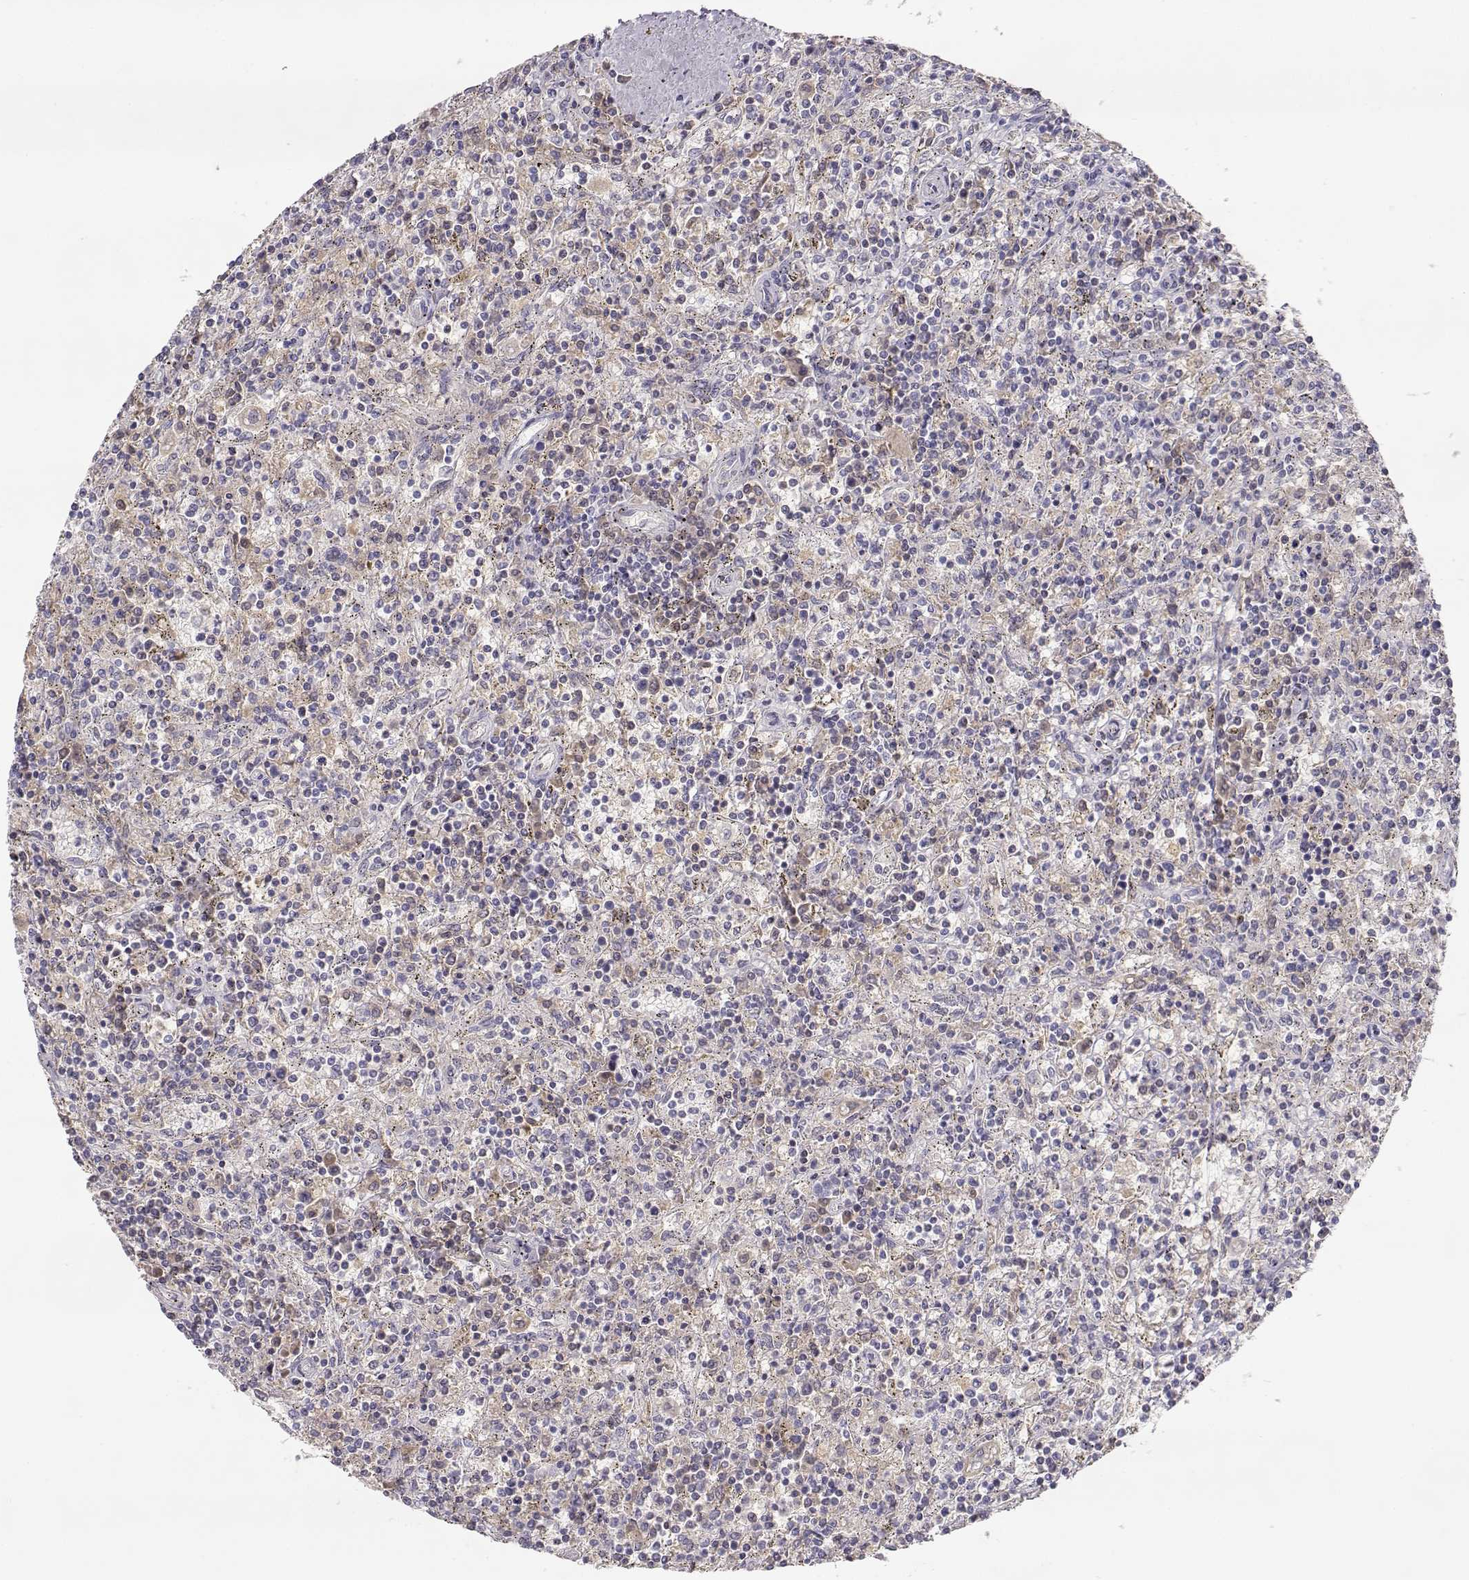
{"staining": {"intensity": "negative", "quantity": "none", "location": "none"}, "tissue": "lymphoma", "cell_type": "Tumor cells", "image_type": "cancer", "snomed": [{"axis": "morphology", "description": "Malignant lymphoma, non-Hodgkin's type, Low grade"}, {"axis": "topography", "description": "Spleen"}], "caption": "Human malignant lymphoma, non-Hodgkin's type (low-grade) stained for a protein using IHC exhibits no expression in tumor cells.", "gene": "SLCO6A1", "patient": {"sex": "male", "age": 62}}